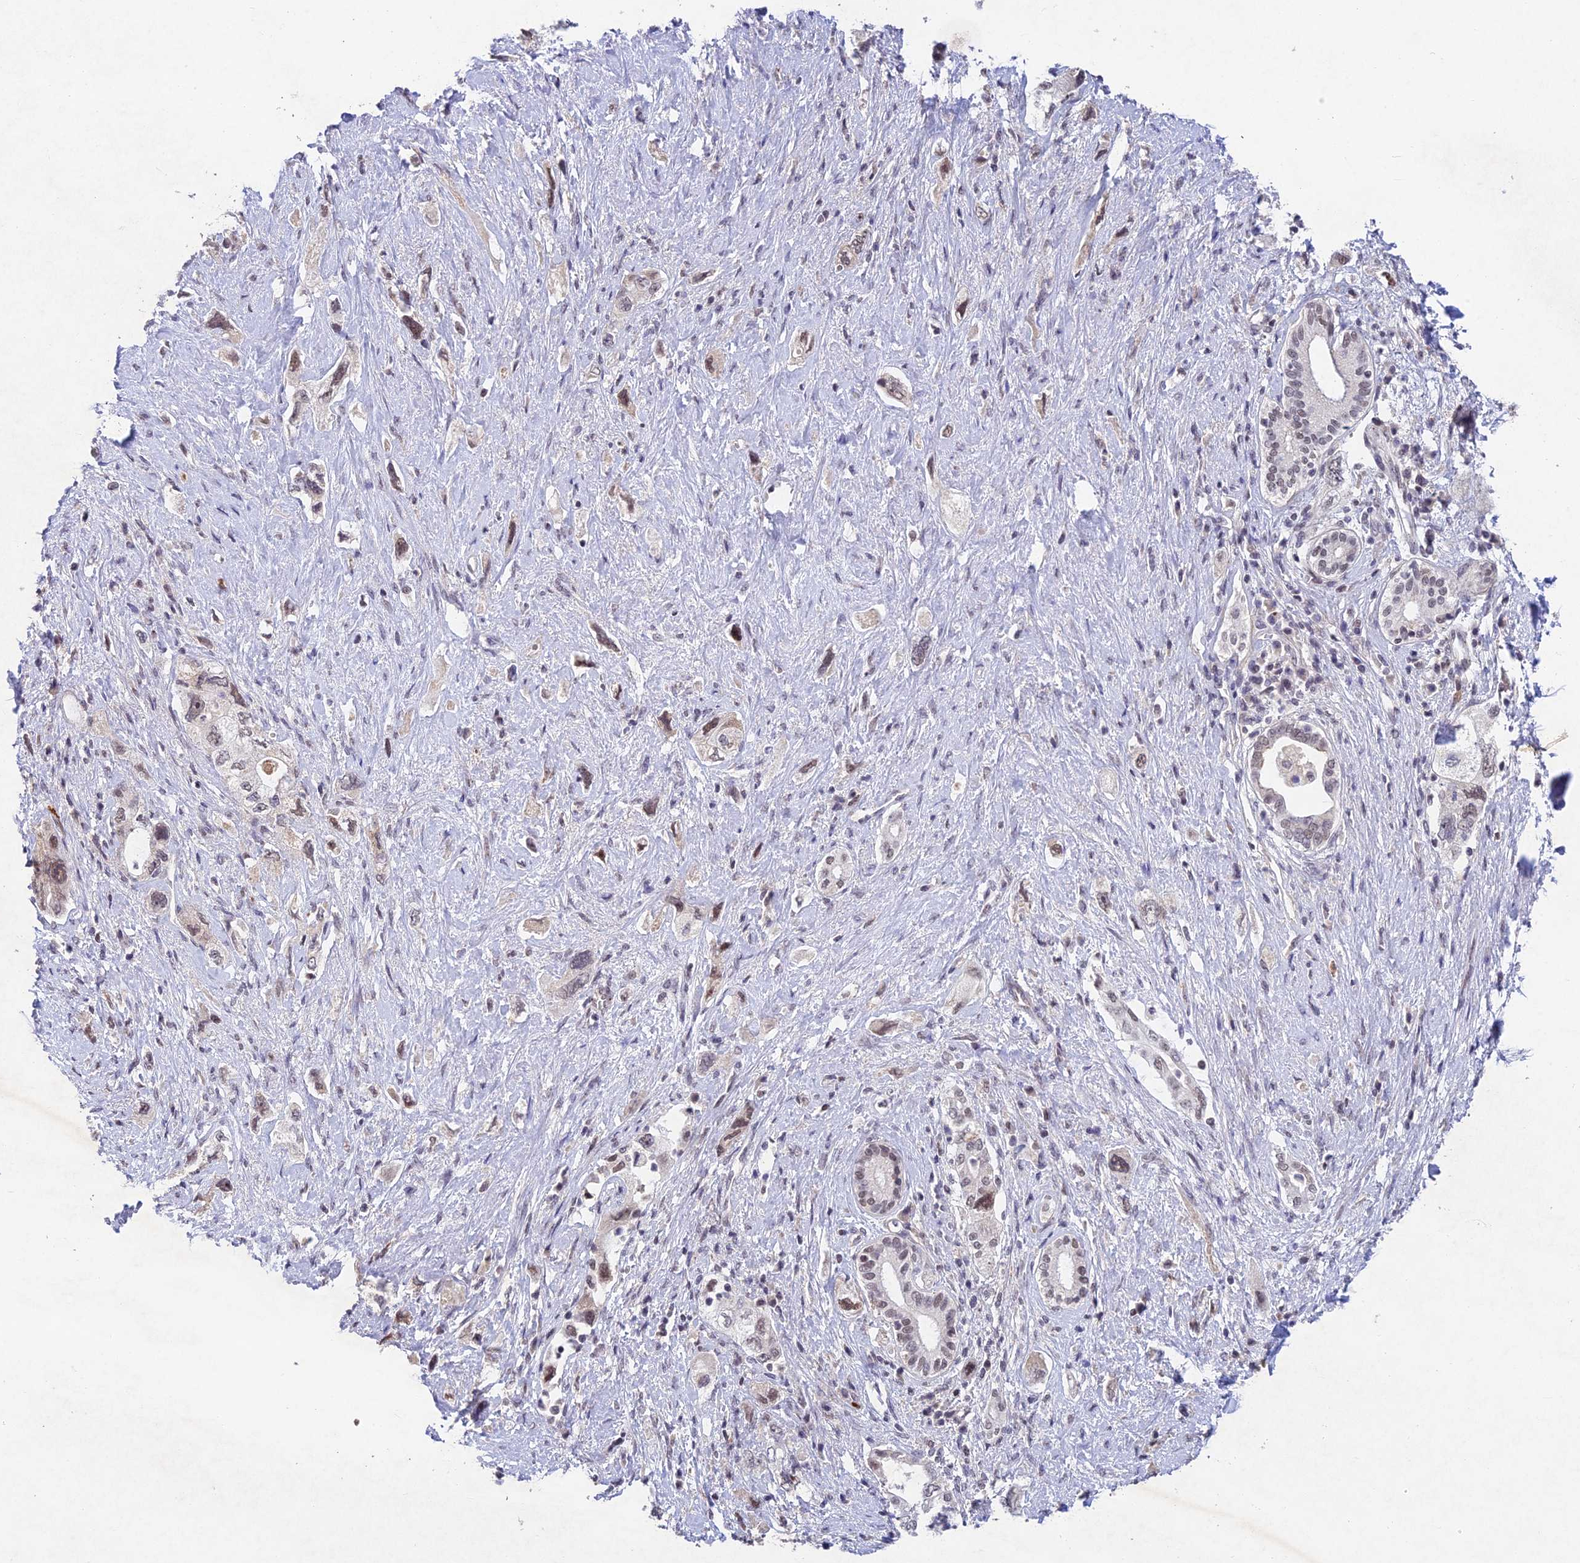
{"staining": {"intensity": "weak", "quantity": "25%-75%", "location": "nuclear"}, "tissue": "pancreatic cancer", "cell_type": "Tumor cells", "image_type": "cancer", "snomed": [{"axis": "morphology", "description": "Adenocarcinoma, NOS"}, {"axis": "topography", "description": "Pancreas"}], "caption": "Protein staining exhibits weak nuclear expression in approximately 25%-75% of tumor cells in pancreatic cancer (adenocarcinoma). (Brightfield microscopy of DAB IHC at high magnification).", "gene": "RAVER1", "patient": {"sex": "female", "age": 73}}